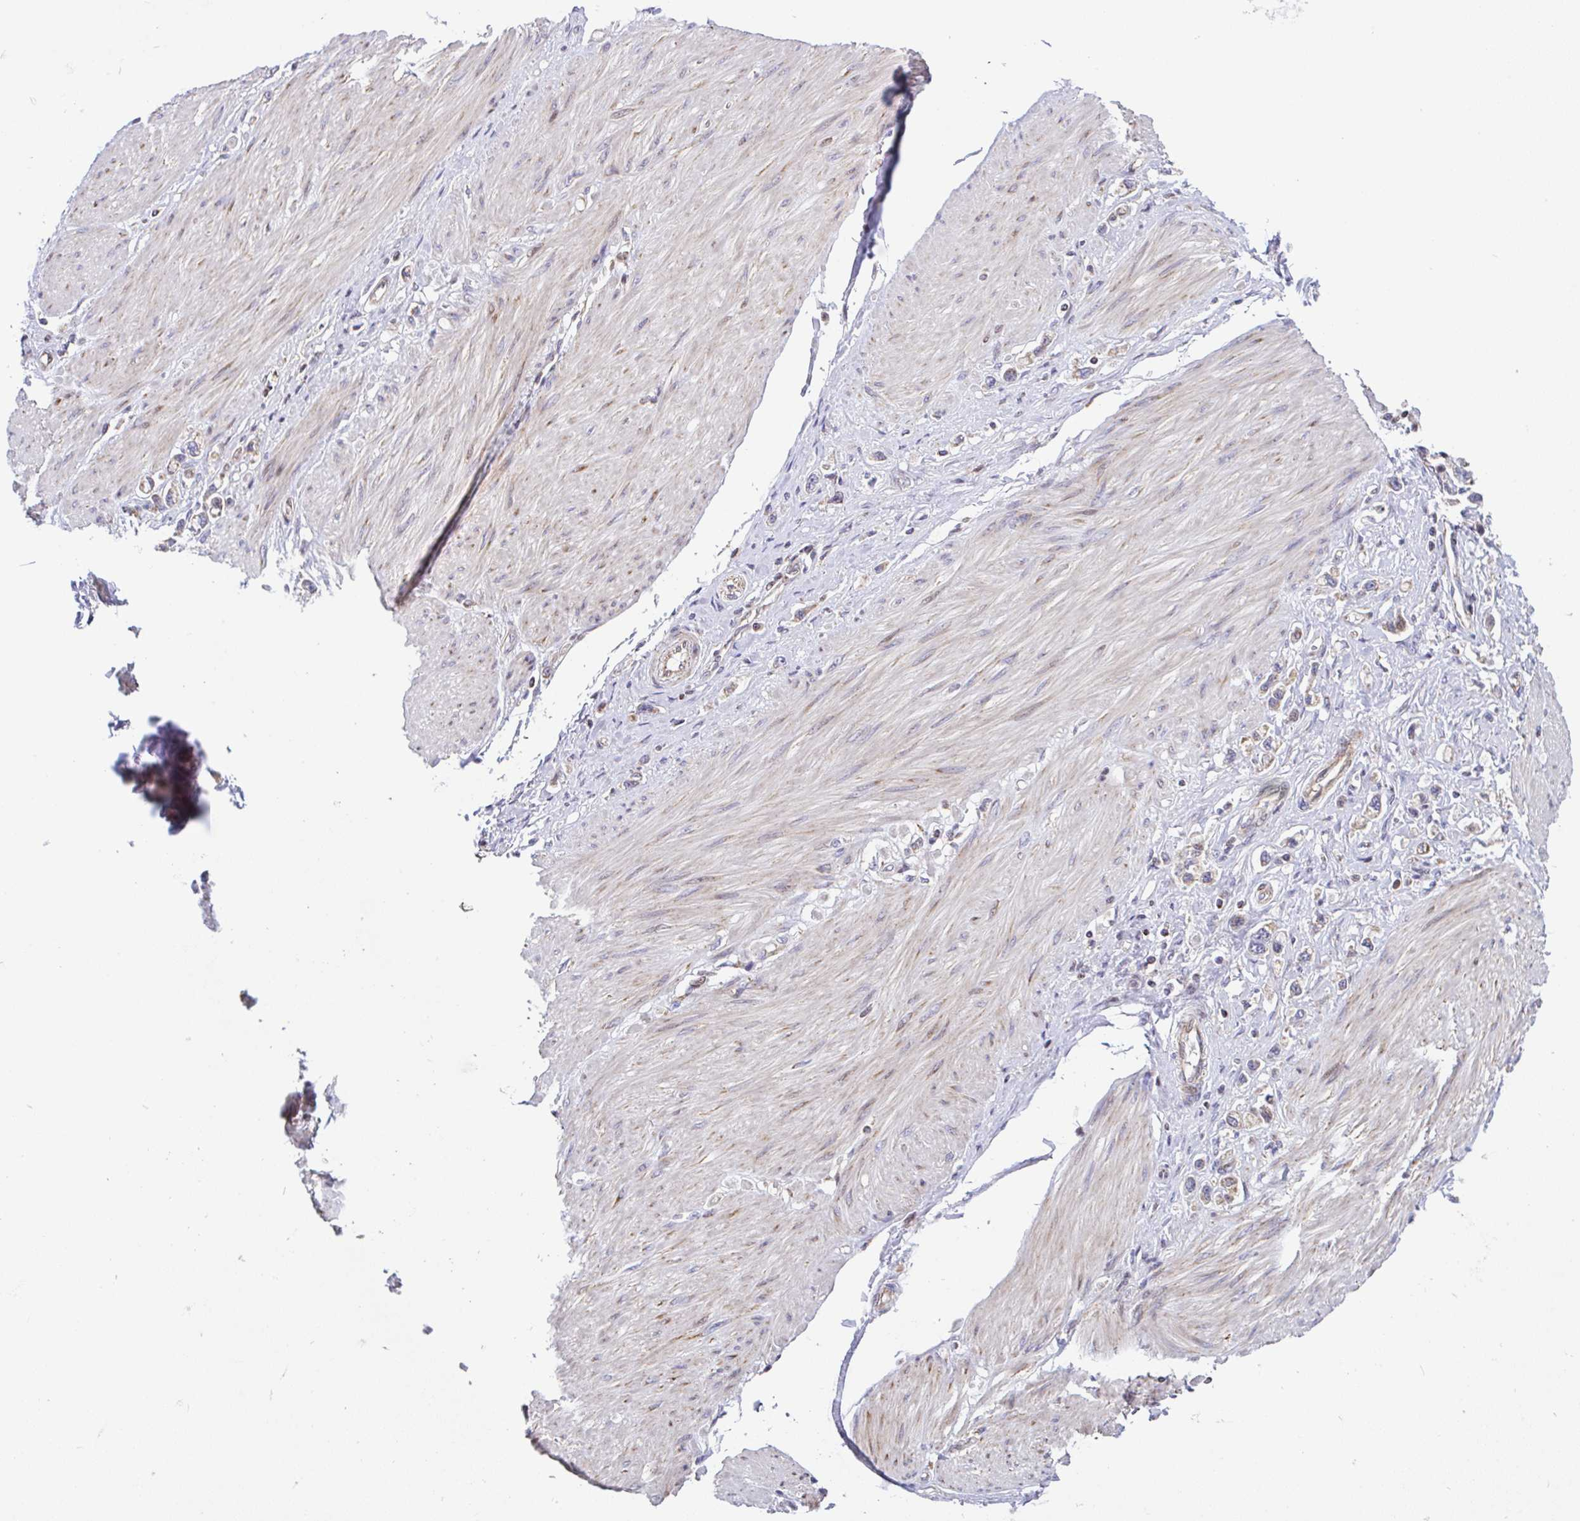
{"staining": {"intensity": "moderate", "quantity": "25%-75%", "location": "cytoplasmic/membranous"}, "tissue": "stomach cancer", "cell_type": "Tumor cells", "image_type": "cancer", "snomed": [{"axis": "morphology", "description": "Adenocarcinoma, NOS"}, {"axis": "topography", "description": "Stomach"}], "caption": "Human stomach cancer (adenocarcinoma) stained with a protein marker demonstrates moderate staining in tumor cells.", "gene": "FIGNL1", "patient": {"sex": "female", "age": 65}}